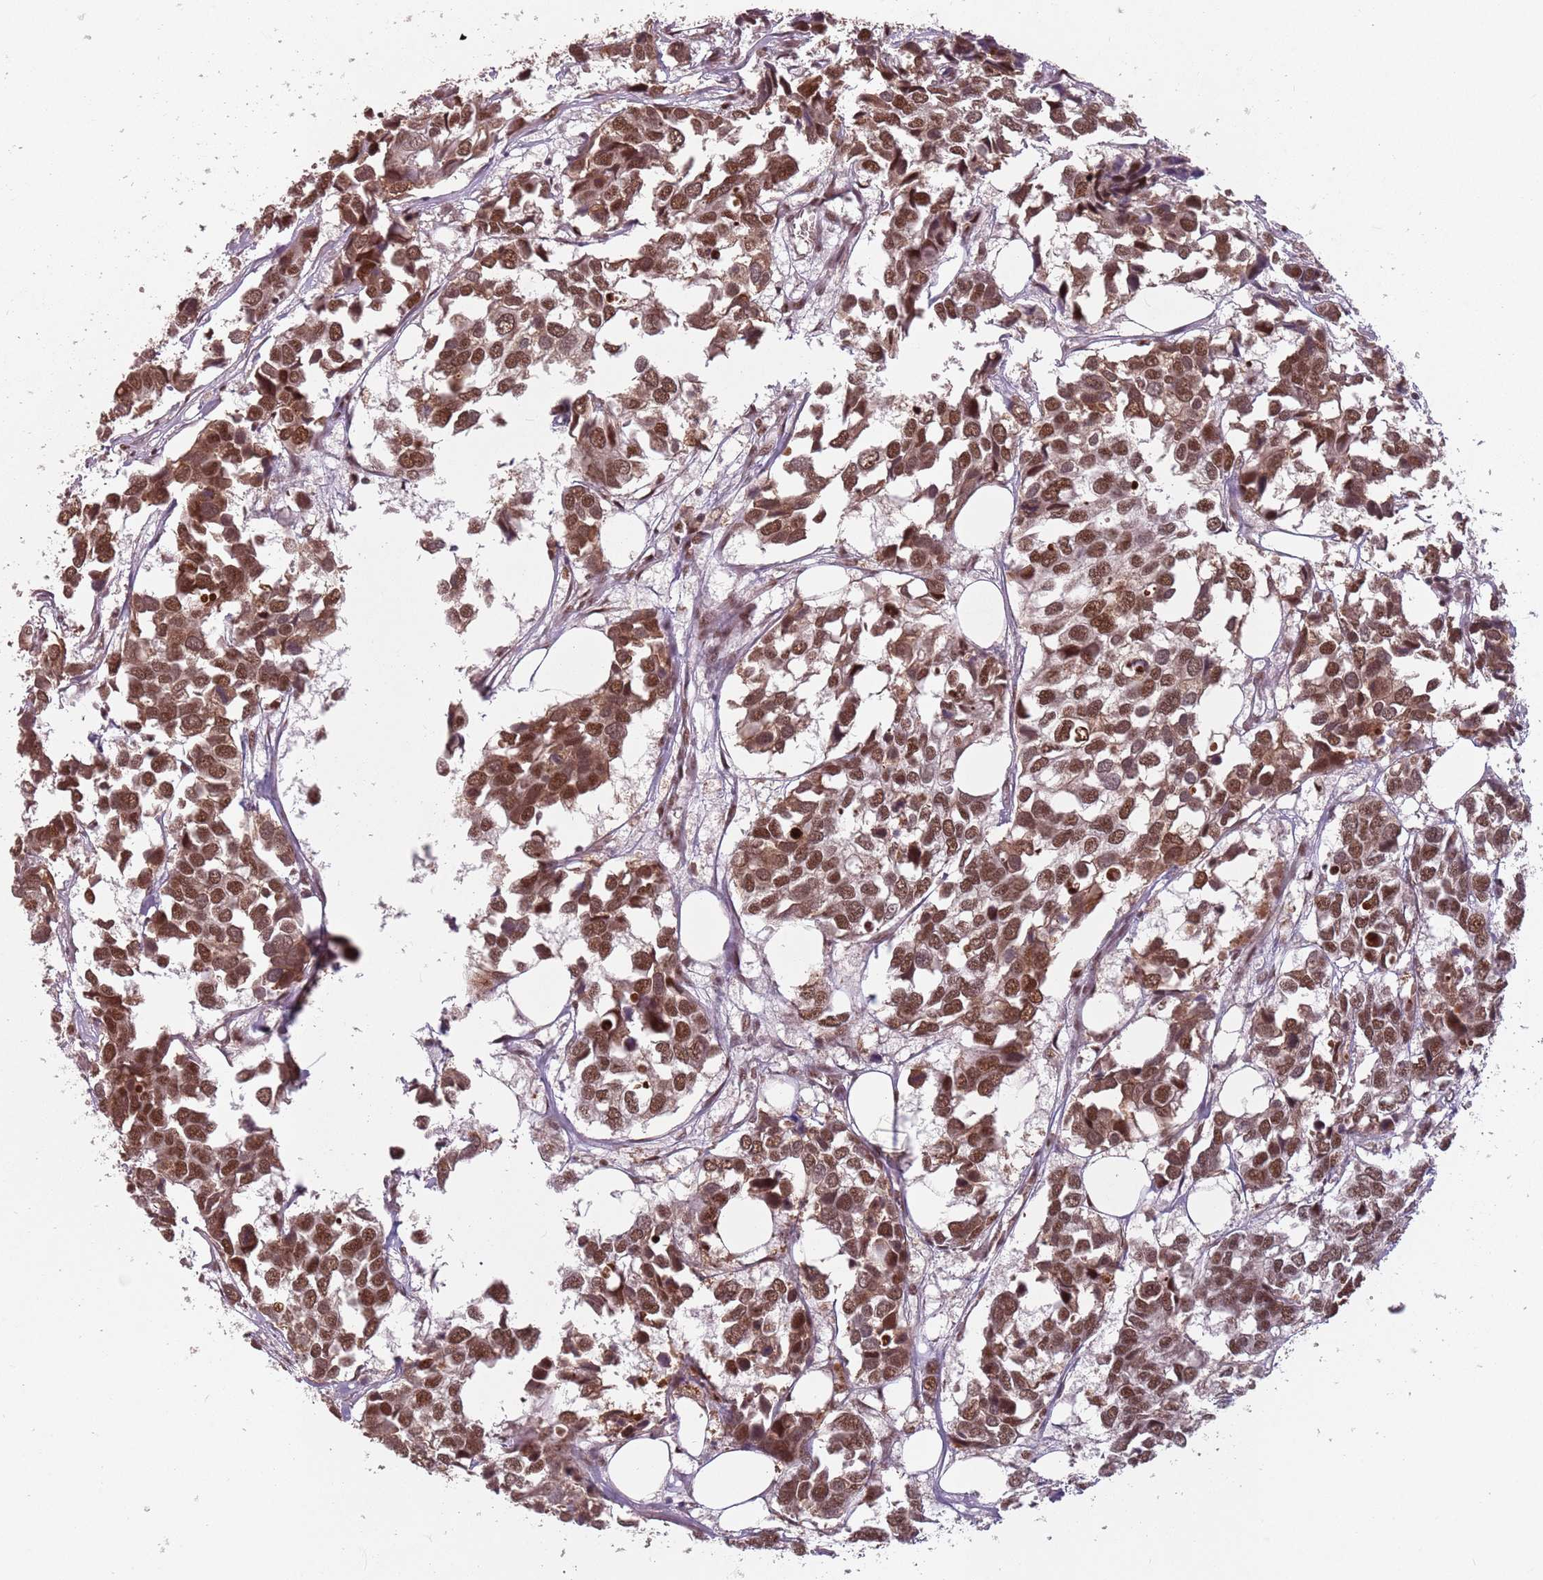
{"staining": {"intensity": "moderate", "quantity": ">75%", "location": "nuclear"}, "tissue": "breast cancer", "cell_type": "Tumor cells", "image_type": "cancer", "snomed": [{"axis": "morphology", "description": "Duct carcinoma"}, {"axis": "topography", "description": "Breast"}], "caption": "This image demonstrates IHC staining of breast cancer (intraductal carcinoma), with medium moderate nuclear expression in approximately >75% of tumor cells.", "gene": "NCBP1", "patient": {"sex": "female", "age": 83}}